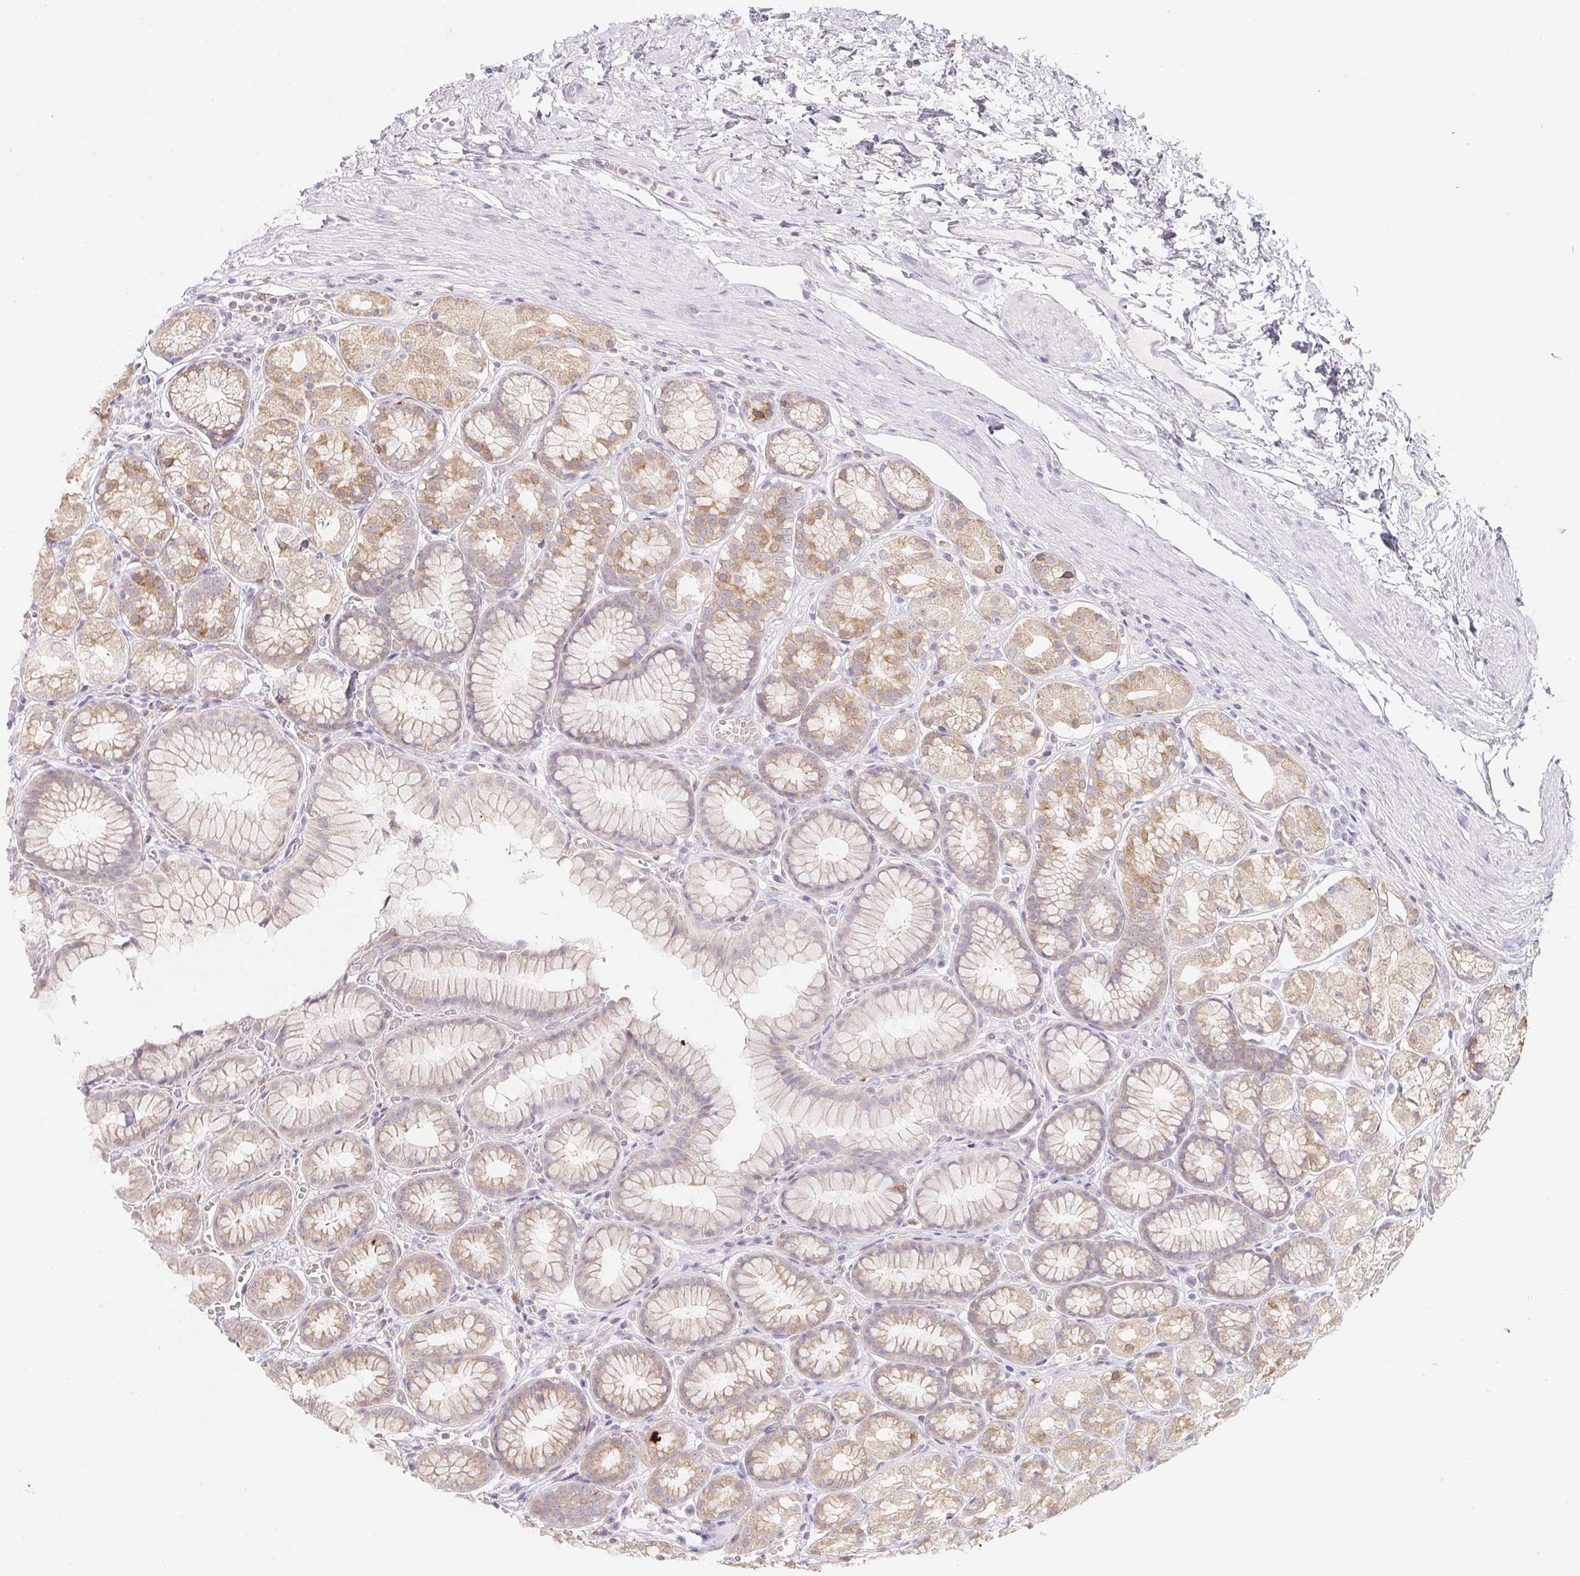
{"staining": {"intensity": "moderate", "quantity": "25%-75%", "location": "cytoplasmic/membranous"}, "tissue": "stomach", "cell_type": "Glandular cells", "image_type": "normal", "snomed": [{"axis": "morphology", "description": "Normal tissue, NOS"}, {"axis": "topography", "description": "Stomach"}], "caption": "Protein staining exhibits moderate cytoplasmic/membranous staining in about 25%-75% of glandular cells in normal stomach. The protein is shown in brown color, while the nuclei are stained blue.", "gene": "SOAT1", "patient": {"sex": "male", "age": 70}}